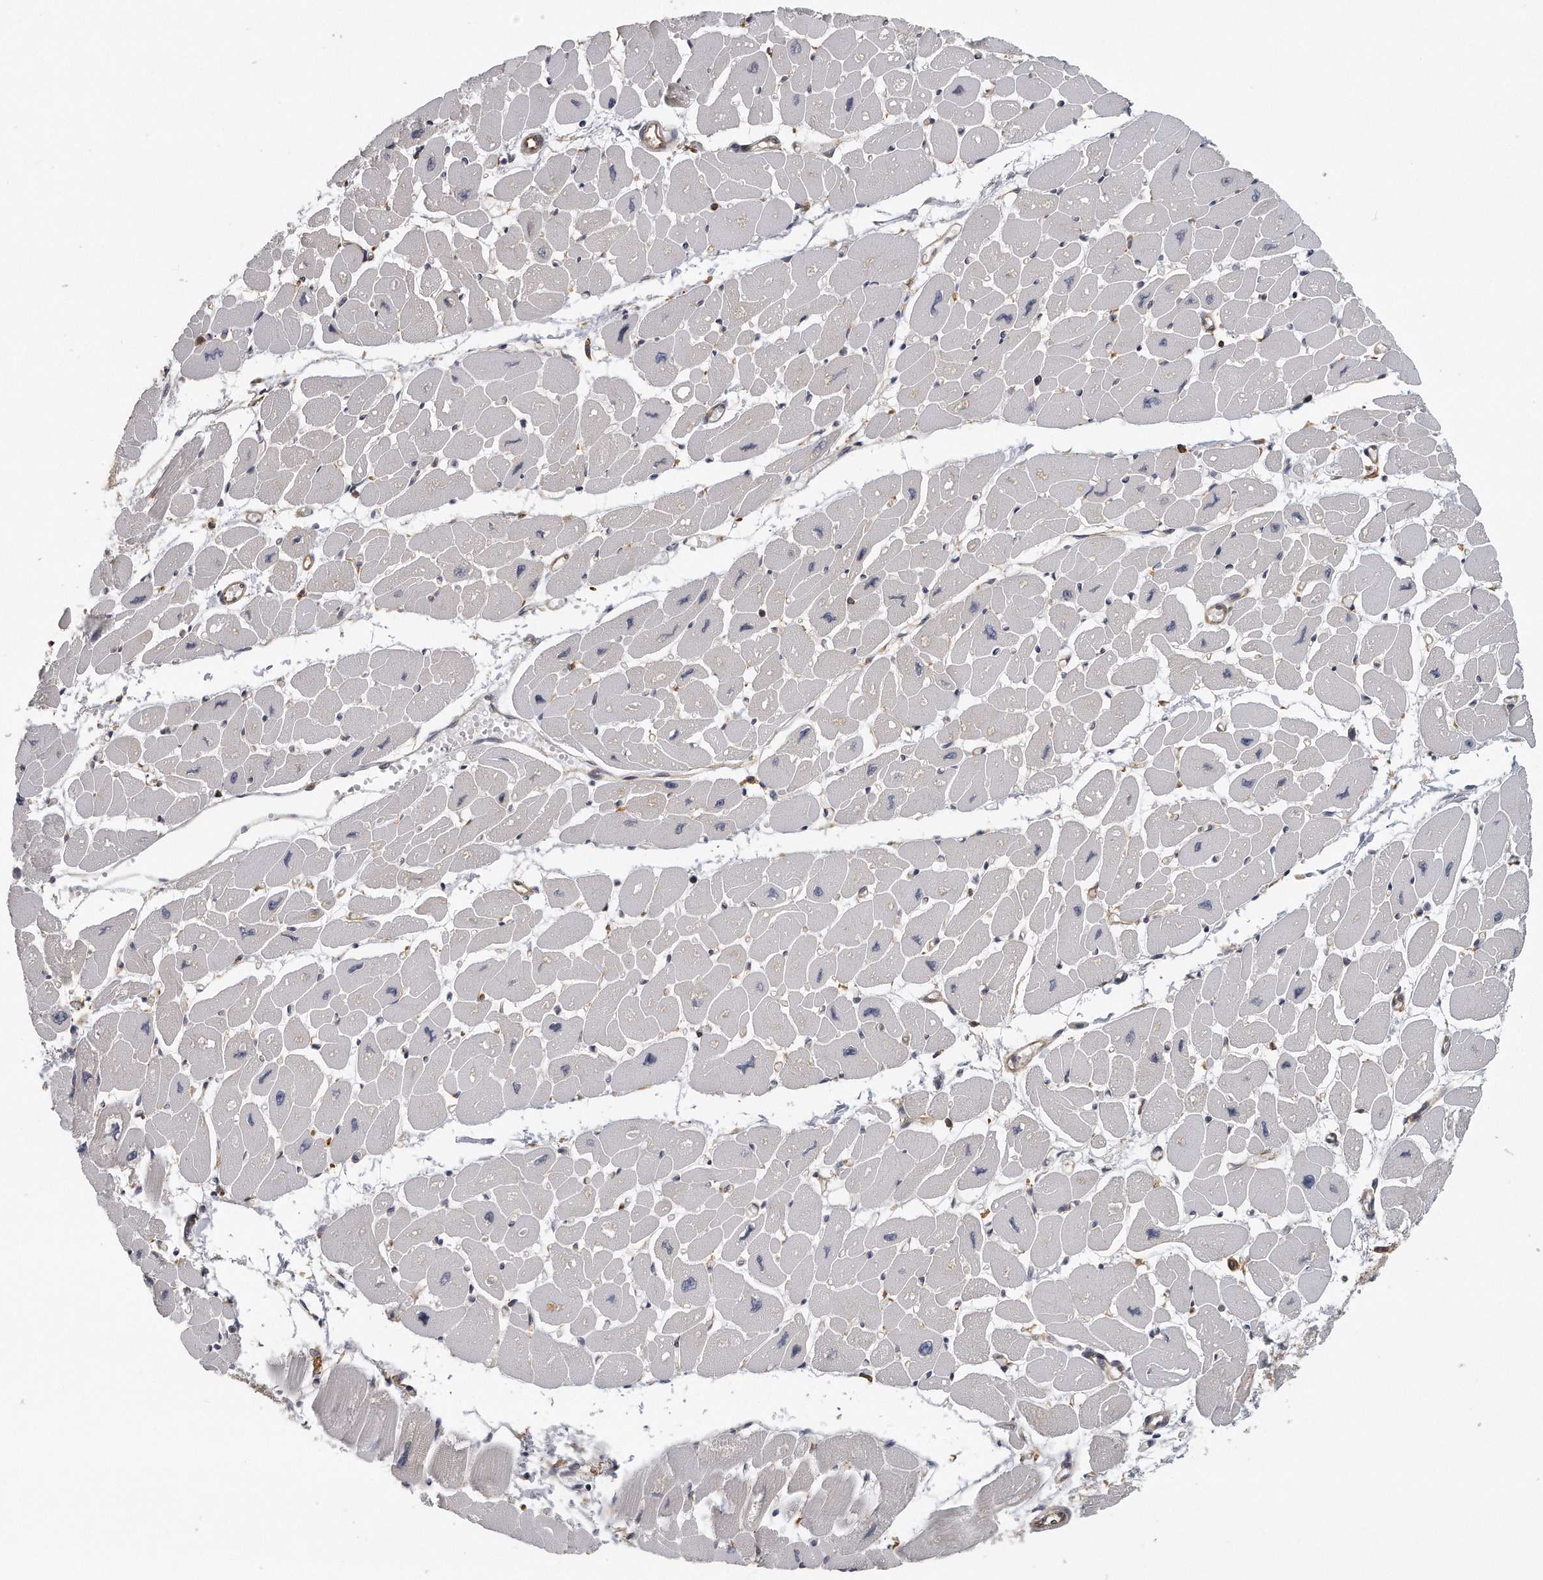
{"staining": {"intensity": "weak", "quantity": ">75%", "location": "cytoplasmic/membranous"}, "tissue": "heart muscle", "cell_type": "Cardiomyocytes", "image_type": "normal", "snomed": [{"axis": "morphology", "description": "Normal tissue, NOS"}, {"axis": "topography", "description": "Heart"}], "caption": "Immunohistochemistry (IHC) (DAB (3,3'-diaminobenzidine)) staining of normal heart muscle reveals weak cytoplasmic/membranous protein expression in about >75% of cardiomyocytes. (Stains: DAB (3,3'-diaminobenzidine) in brown, nuclei in blue, Microscopy: brightfield microscopy at high magnification).", "gene": "EIF3I", "patient": {"sex": "female", "age": 54}}